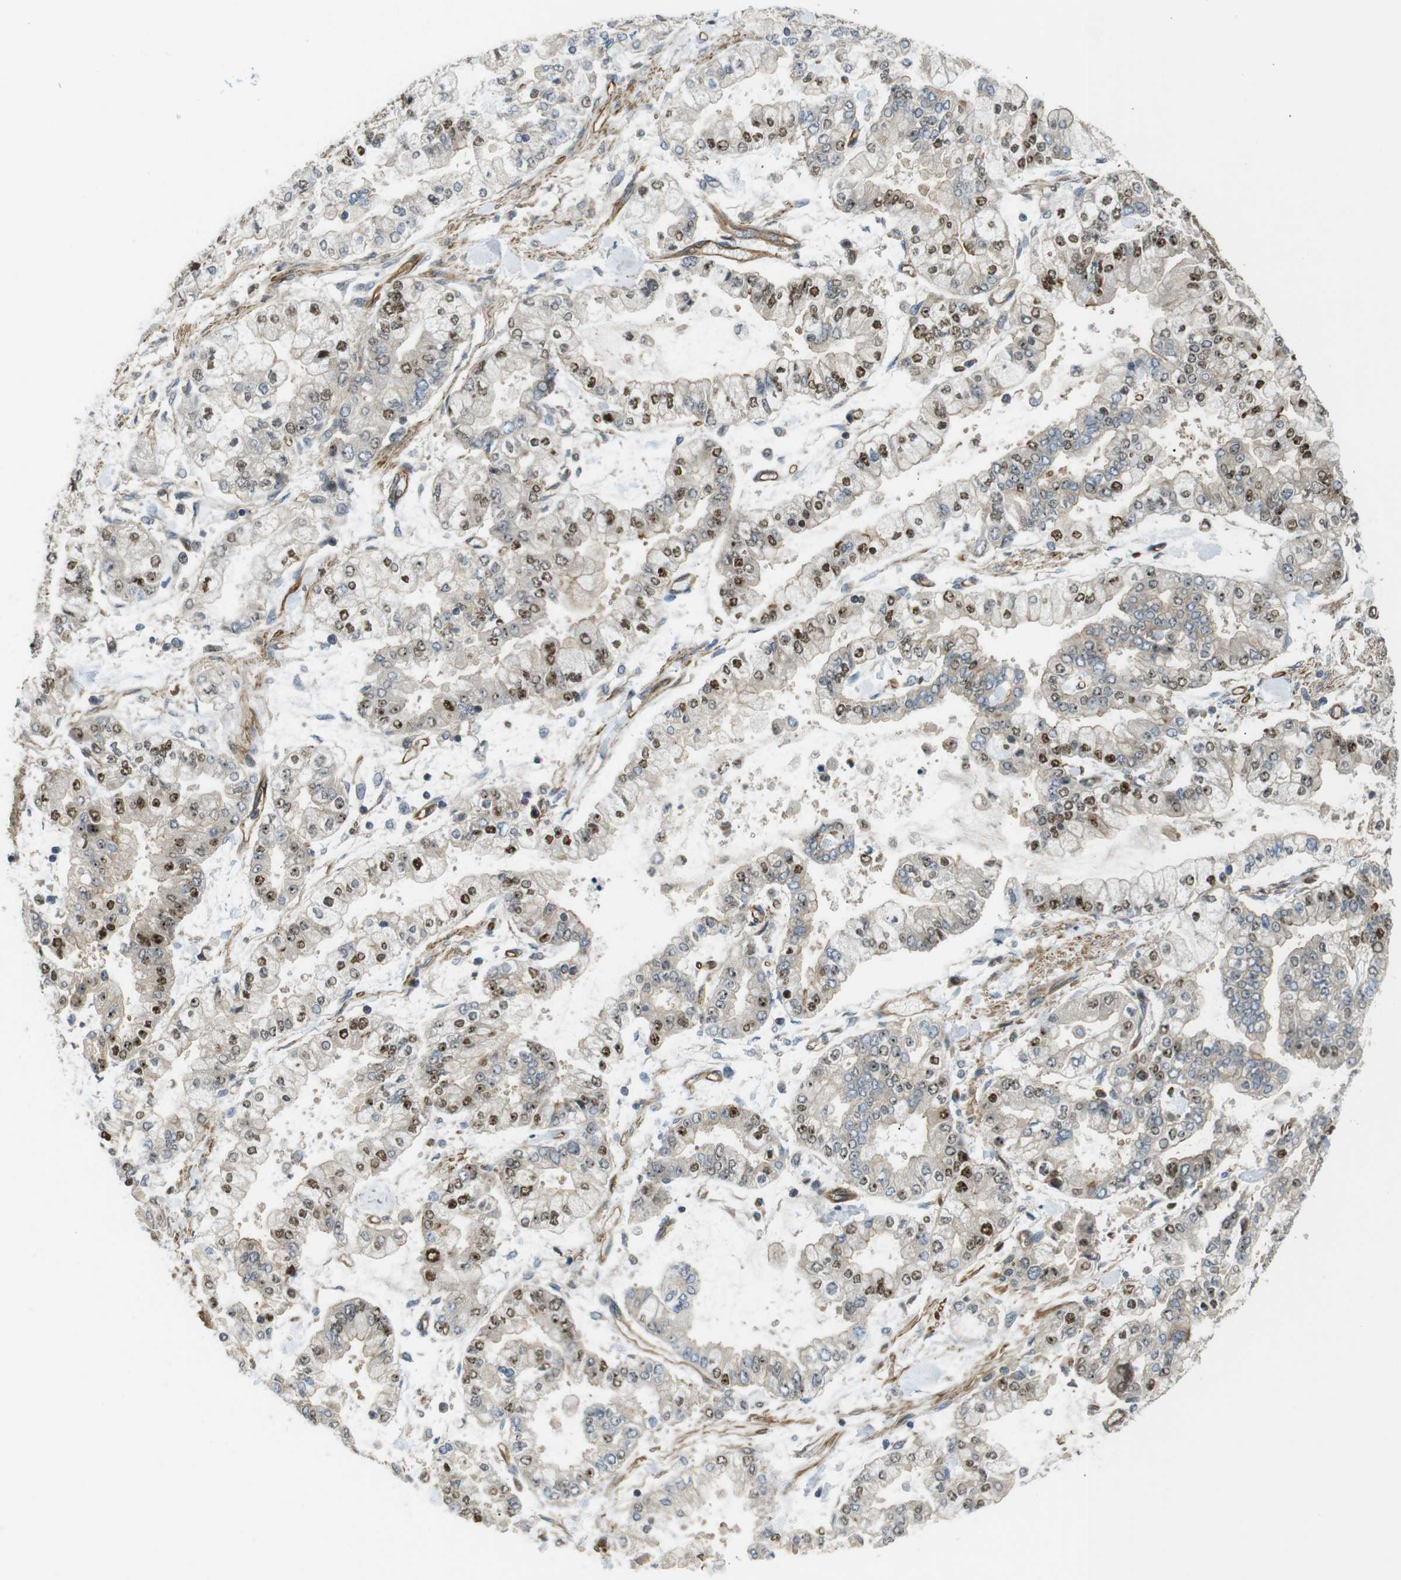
{"staining": {"intensity": "moderate", "quantity": "25%-75%", "location": "nuclear"}, "tissue": "stomach cancer", "cell_type": "Tumor cells", "image_type": "cancer", "snomed": [{"axis": "morphology", "description": "Normal tissue, NOS"}, {"axis": "morphology", "description": "Adenocarcinoma, NOS"}, {"axis": "topography", "description": "Stomach, upper"}, {"axis": "topography", "description": "Stomach"}], "caption": "DAB immunohistochemical staining of human adenocarcinoma (stomach) shows moderate nuclear protein expression in about 25%-75% of tumor cells.", "gene": "TSC1", "patient": {"sex": "male", "age": 76}}